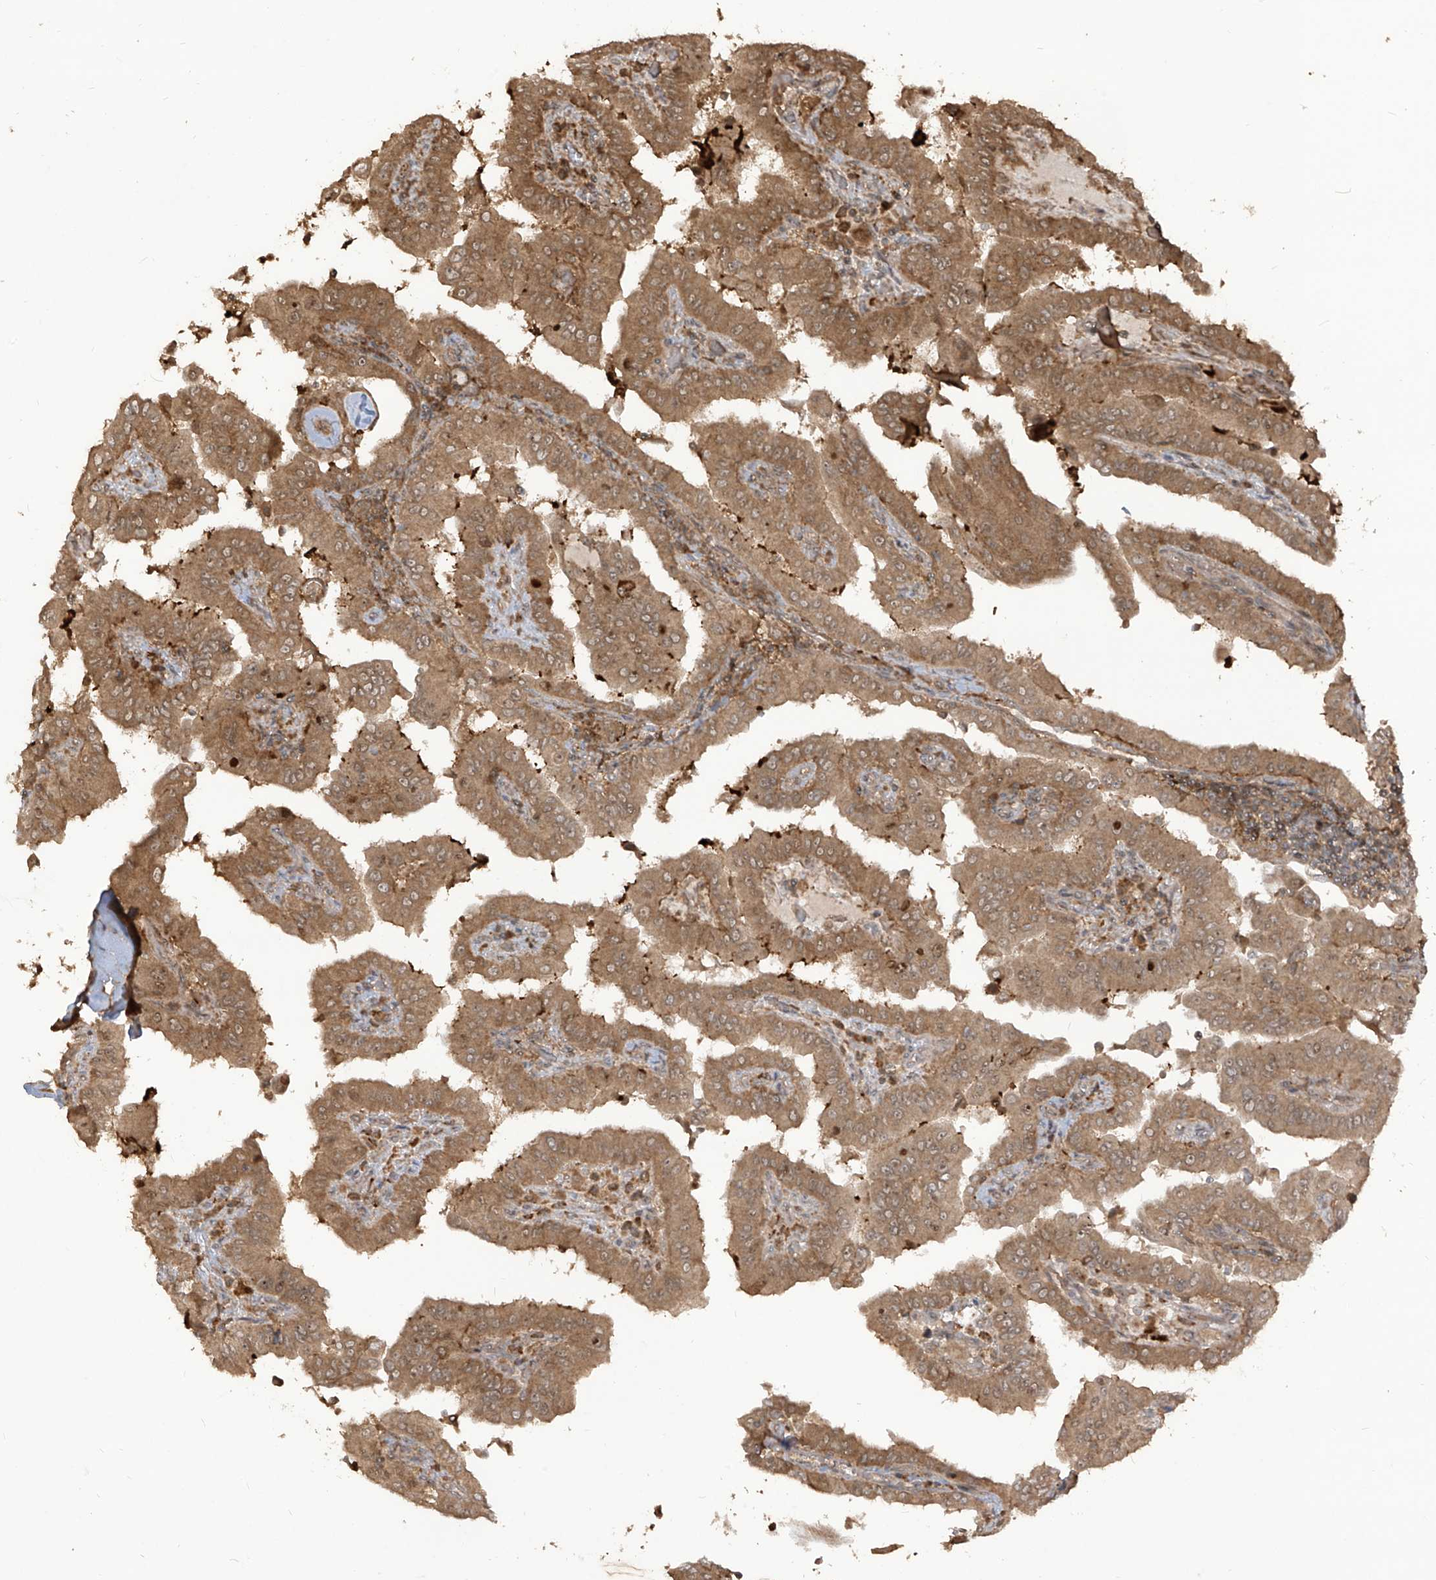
{"staining": {"intensity": "moderate", "quantity": ">75%", "location": "cytoplasmic/membranous"}, "tissue": "thyroid cancer", "cell_type": "Tumor cells", "image_type": "cancer", "snomed": [{"axis": "morphology", "description": "Papillary adenocarcinoma, NOS"}, {"axis": "topography", "description": "Thyroid gland"}], "caption": "Immunohistochemistry micrograph of thyroid cancer stained for a protein (brown), which reveals medium levels of moderate cytoplasmic/membranous expression in approximately >75% of tumor cells.", "gene": "CARF", "patient": {"sex": "male", "age": 33}}